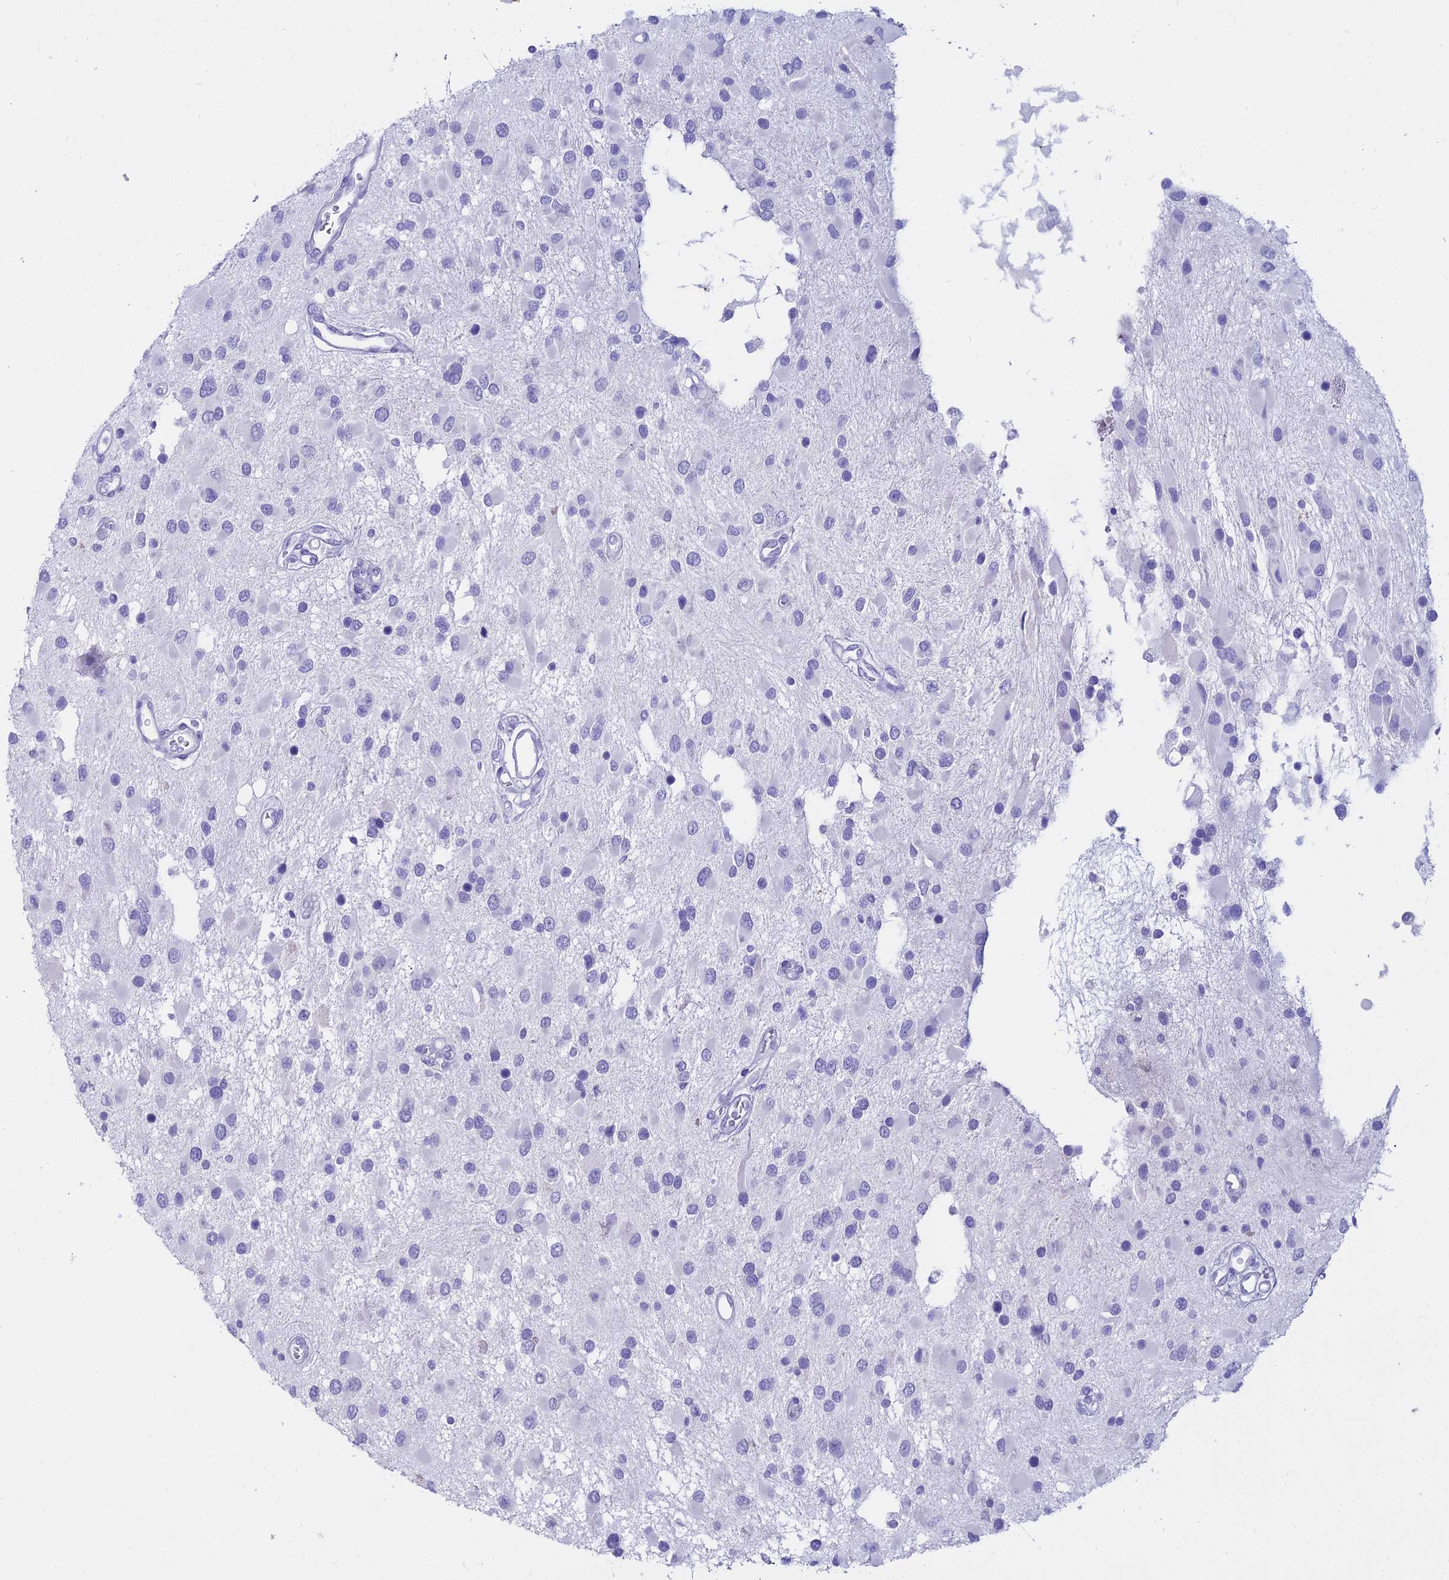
{"staining": {"intensity": "negative", "quantity": "none", "location": "none"}, "tissue": "glioma", "cell_type": "Tumor cells", "image_type": "cancer", "snomed": [{"axis": "morphology", "description": "Glioma, malignant, High grade"}, {"axis": "topography", "description": "Brain"}], "caption": "Immunohistochemistry (IHC) micrograph of neoplastic tissue: human malignant glioma (high-grade) stained with DAB (3,3'-diaminobenzidine) reveals no significant protein staining in tumor cells.", "gene": "ALPP", "patient": {"sex": "male", "age": 53}}